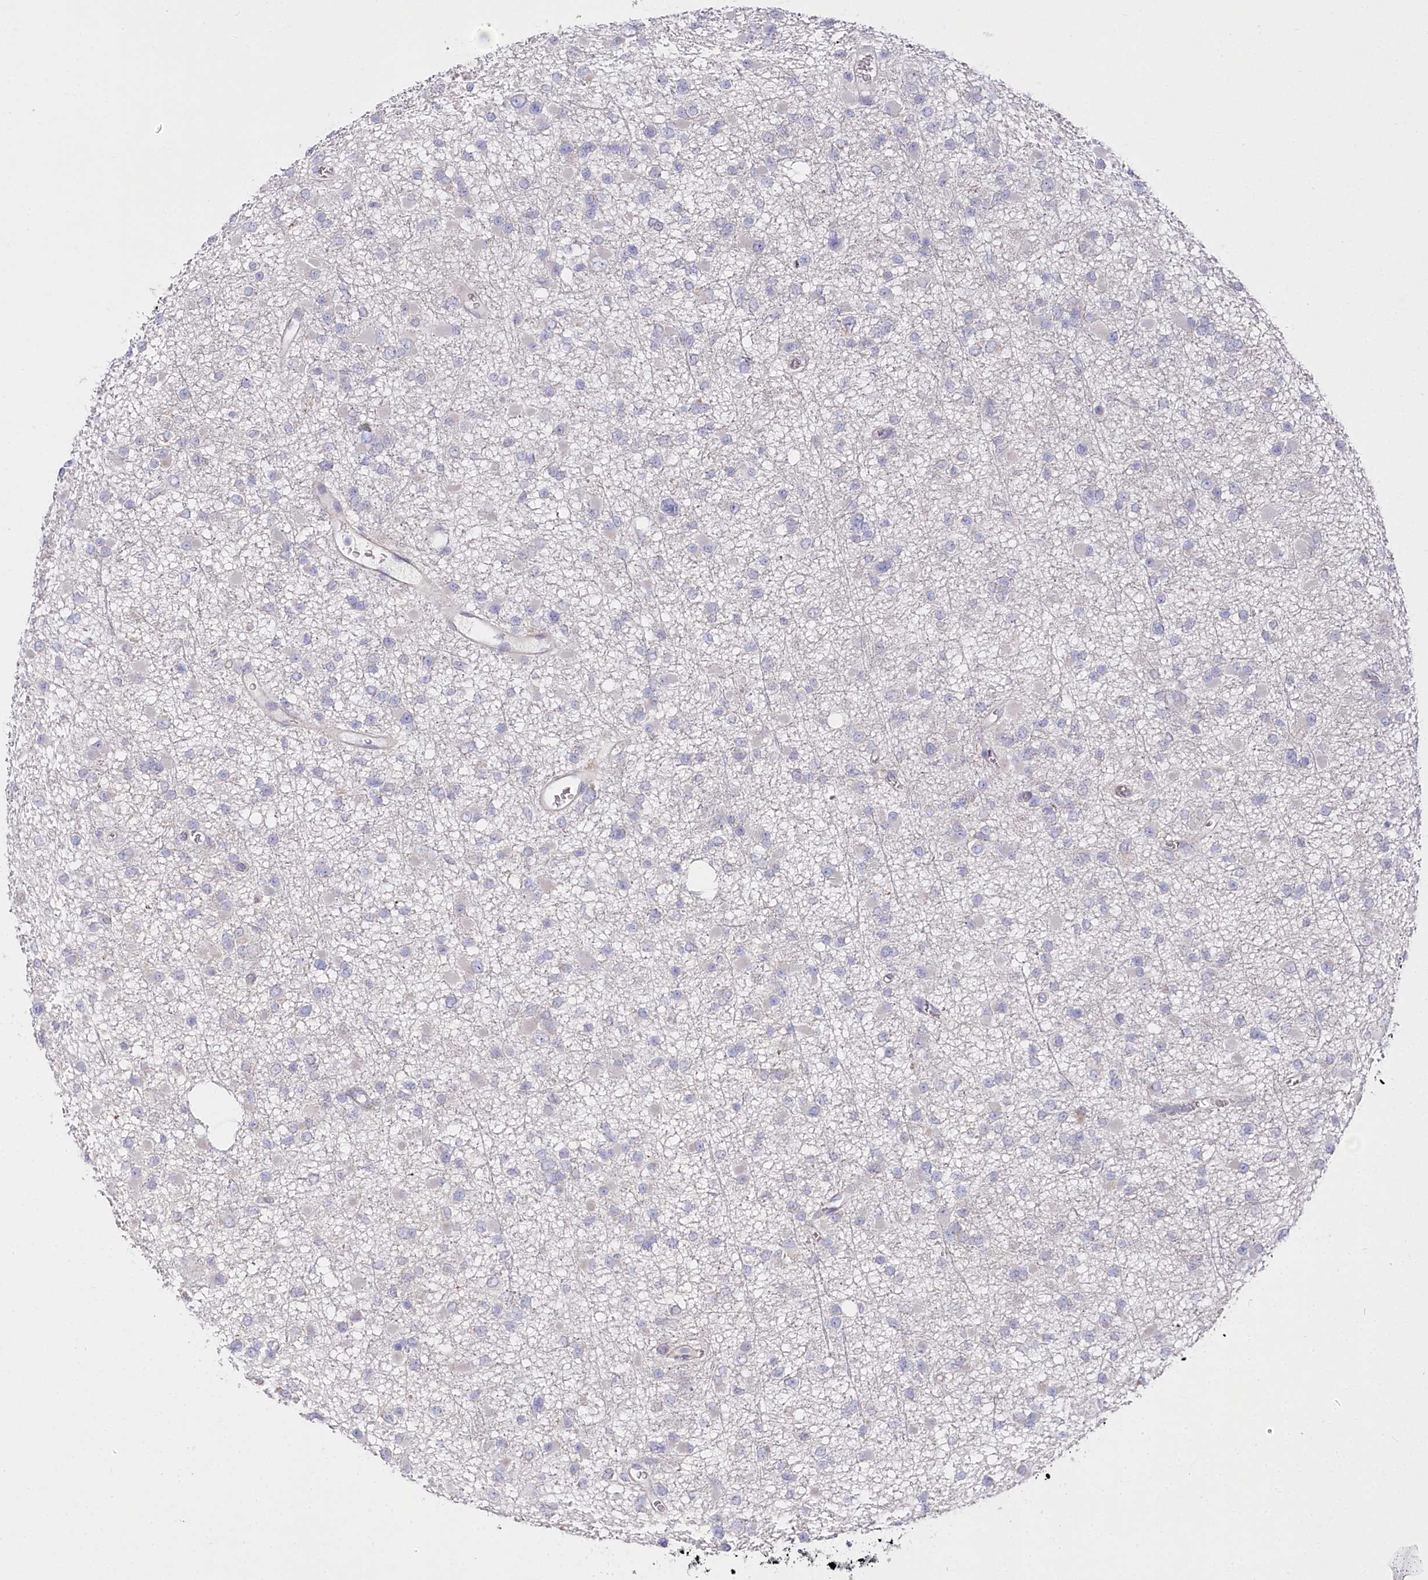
{"staining": {"intensity": "negative", "quantity": "none", "location": "none"}, "tissue": "glioma", "cell_type": "Tumor cells", "image_type": "cancer", "snomed": [{"axis": "morphology", "description": "Glioma, malignant, Low grade"}, {"axis": "topography", "description": "Brain"}], "caption": "Protein analysis of malignant low-grade glioma reveals no significant expression in tumor cells.", "gene": "POGLUT1", "patient": {"sex": "female", "age": 22}}